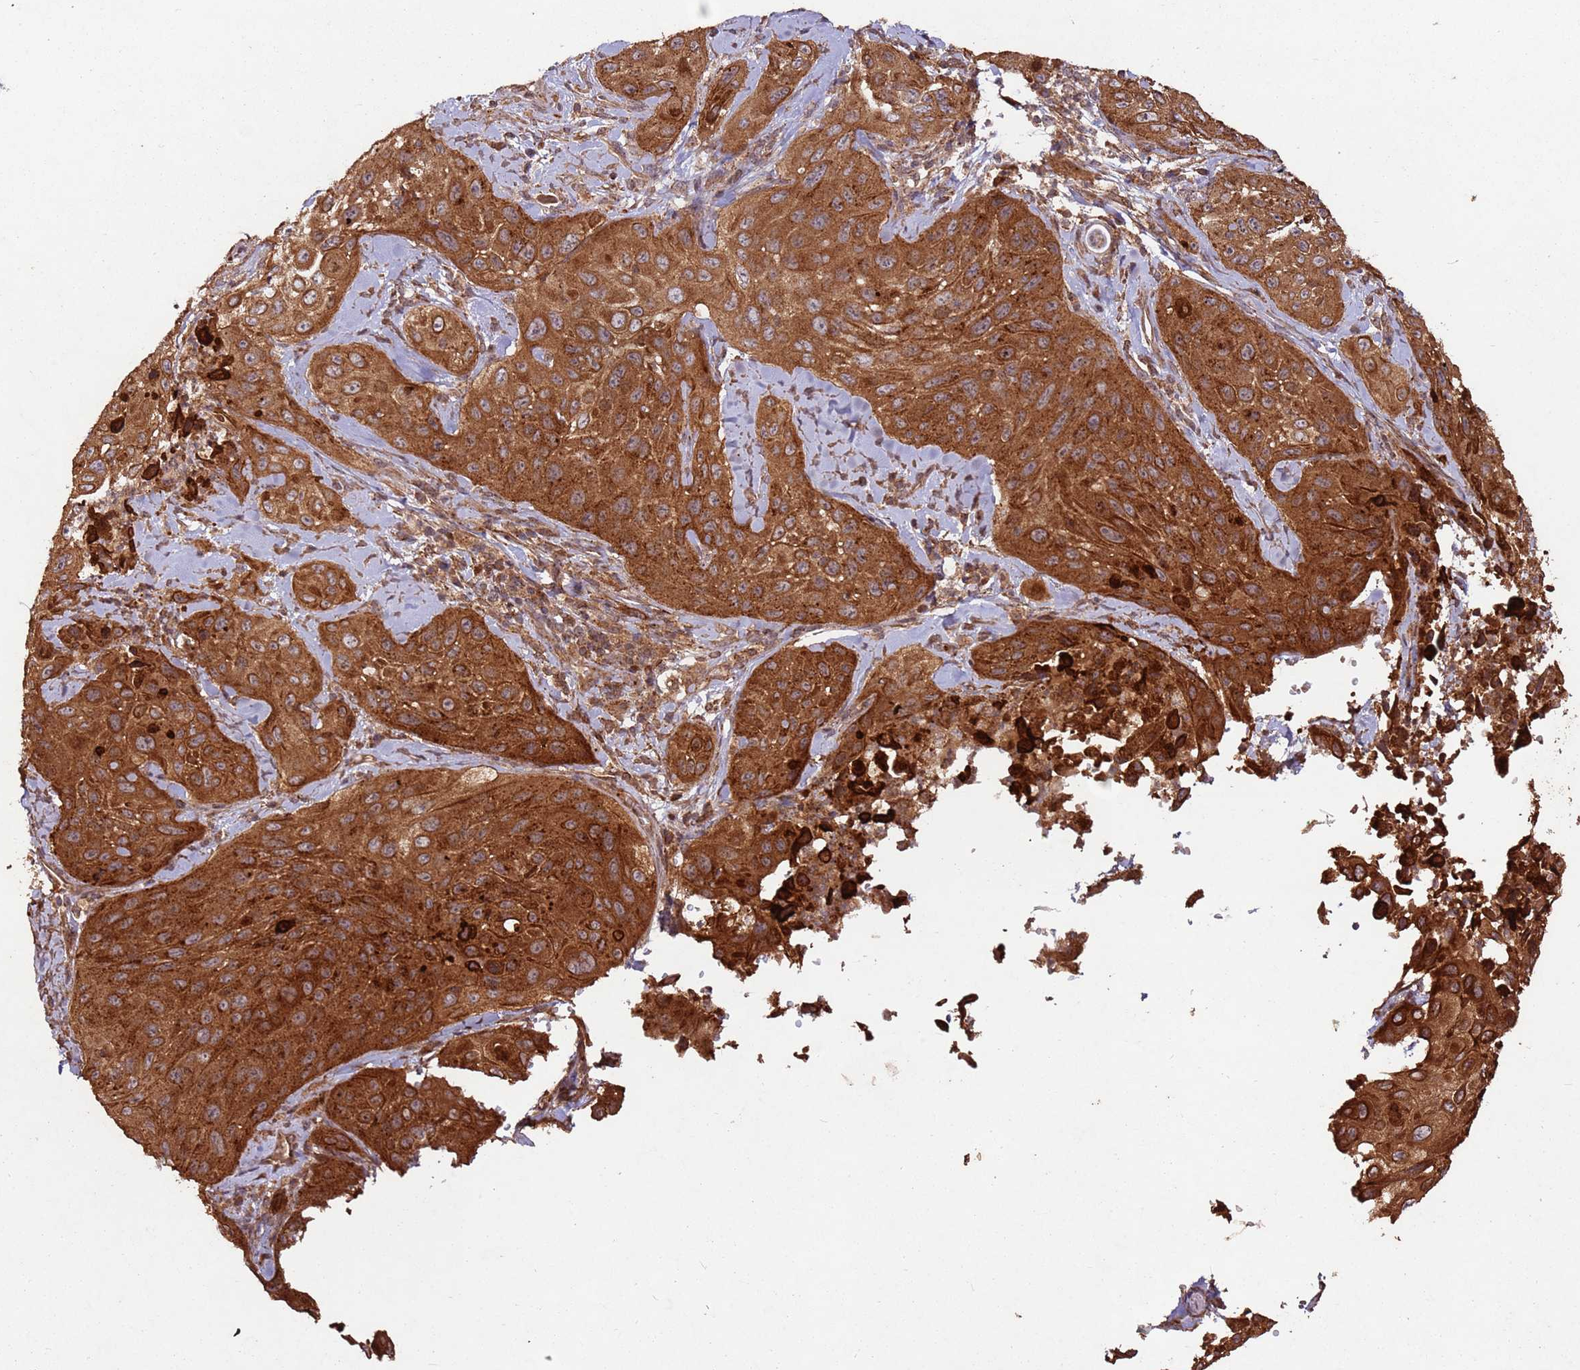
{"staining": {"intensity": "strong", "quantity": ">75%", "location": "cytoplasmic/membranous"}, "tissue": "cervical cancer", "cell_type": "Tumor cells", "image_type": "cancer", "snomed": [{"axis": "morphology", "description": "Squamous cell carcinoma, NOS"}, {"axis": "topography", "description": "Cervix"}], "caption": "Immunohistochemical staining of human squamous cell carcinoma (cervical) demonstrates high levels of strong cytoplasmic/membranous expression in about >75% of tumor cells.", "gene": "FAM186A", "patient": {"sex": "female", "age": 42}}